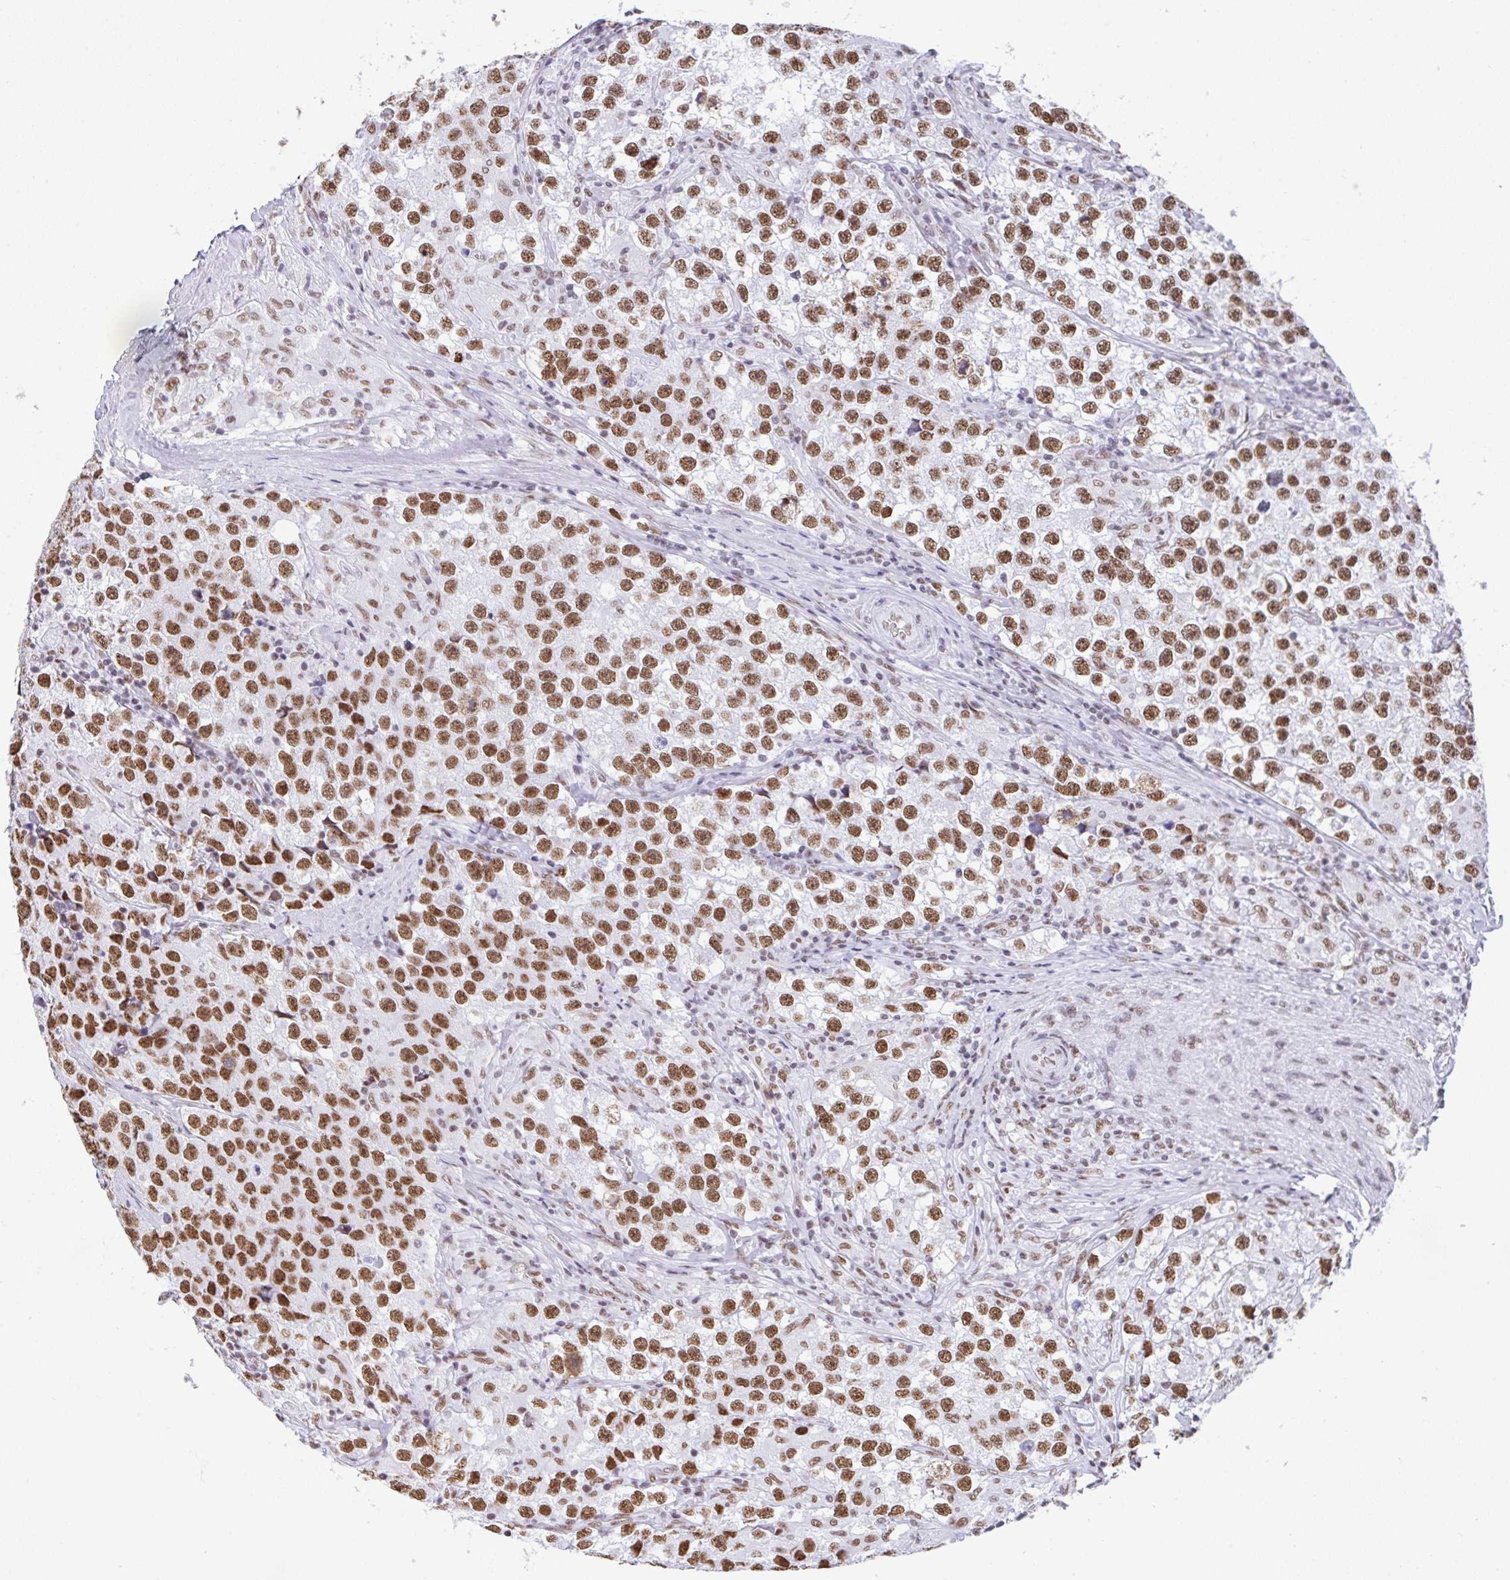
{"staining": {"intensity": "strong", "quantity": ">75%", "location": "nuclear"}, "tissue": "testis cancer", "cell_type": "Tumor cells", "image_type": "cancer", "snomed": [{"axis": "morphology", "description": "Seminoma, NOS"}, {"axis": "topography", "description": "Testis"}], "caption": "Testis cancer stained with a brown dye exhibits strong nuclear positive positivity in approximately >75% of tumor cells.", "gene": "DDX52", "patient": {"sex": "male", "age": 46}}